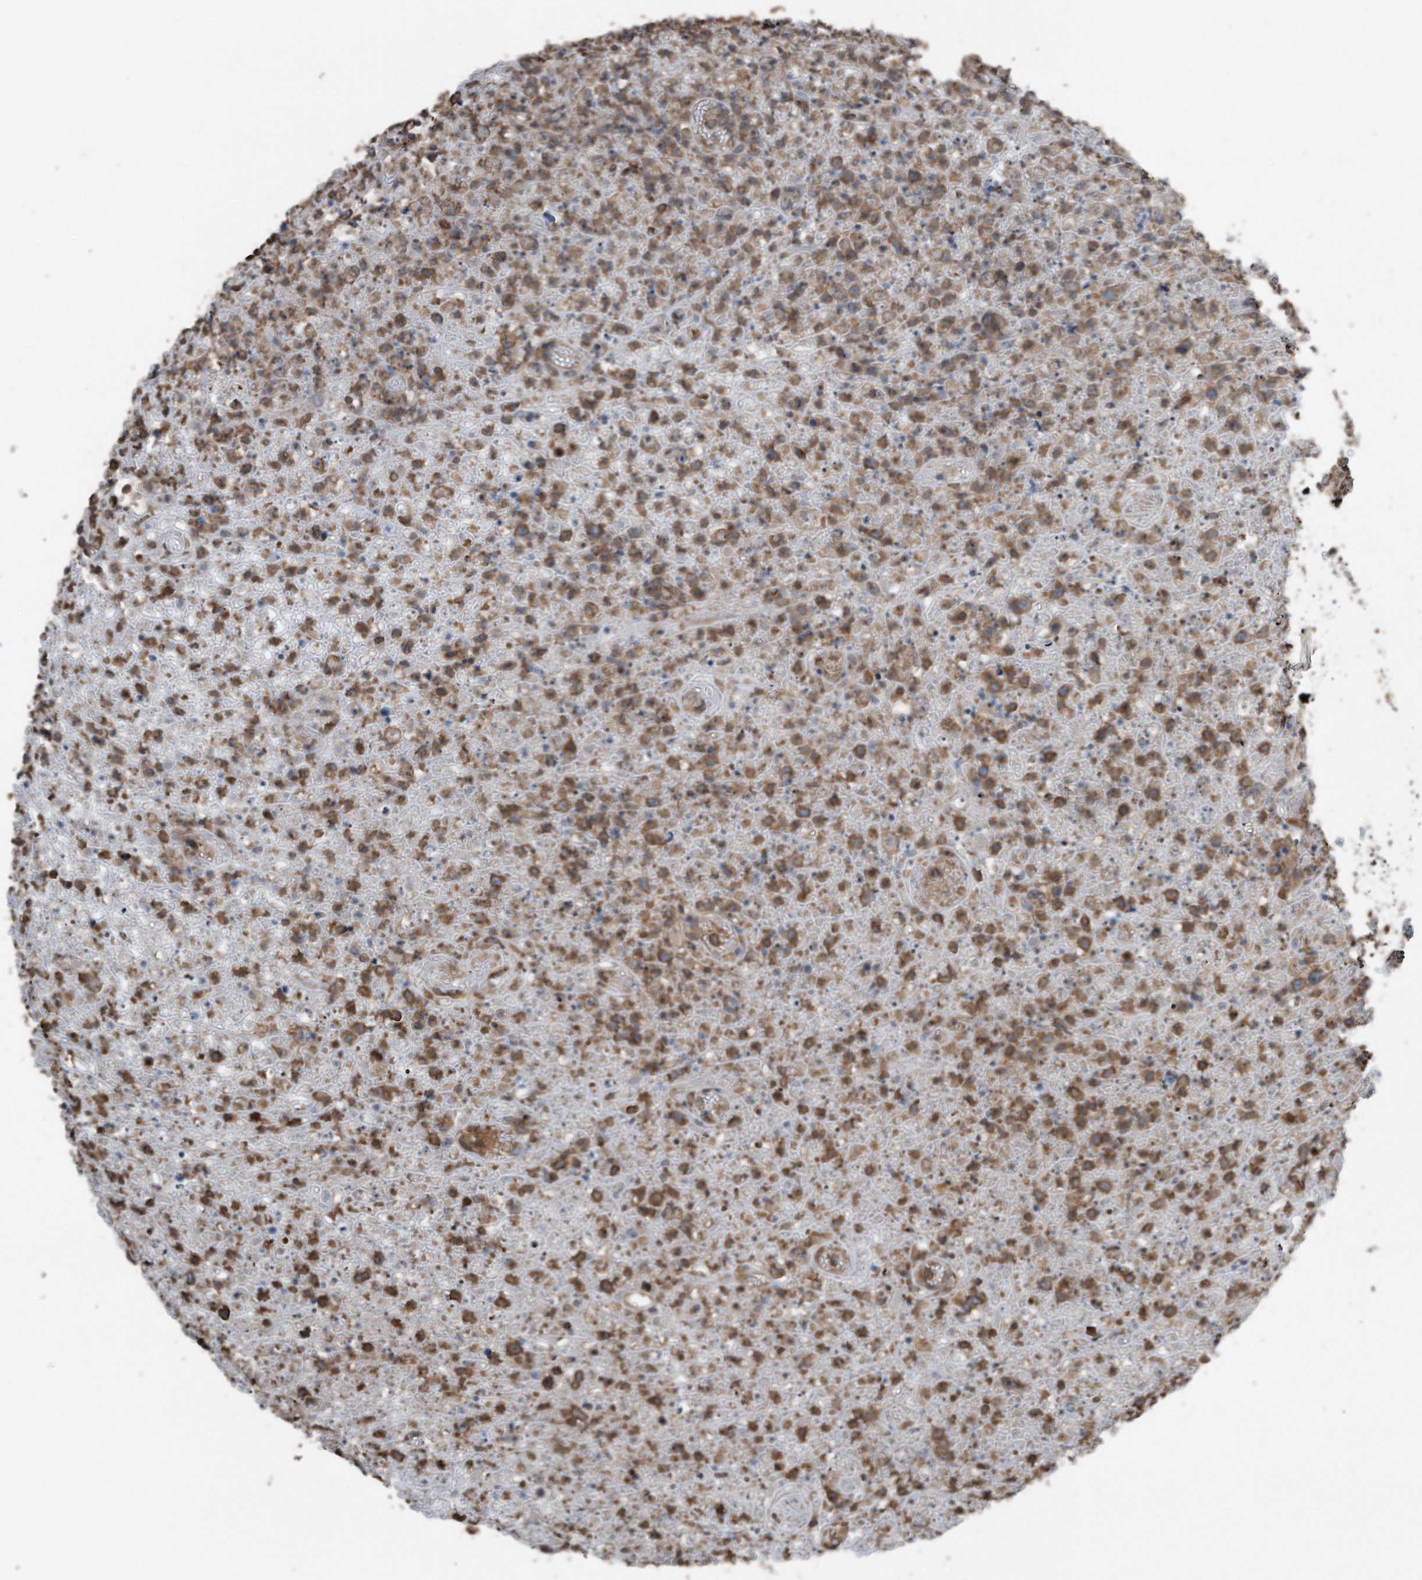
{"staining": {"intensity": "moderate", "quantity": ">75%", "location": "cytoplasmic/membranous"}, "tissue": "lymphoma", "cell_type": "Tumor cells", "image_type": "cancer", "snomed": [{"axis": "morphology", "description": "Malignant lymphoma, non-Hodgkin's type, High grade"}, {"axis": "topography", "description": "Colon"}], "caption": "Immunohistochemical staining of human high-grade malignant lymphoma, non-Hodgkin's type reveals medium levels of moderate cytoplasmic/membranous protein staining in approximately >75% of tumor cells. (Stains: DAB (3,3'-diaminobenzidine) in brown, nuclei in blue, Microscopy: brightfield microscopy at high magnification).", "gene": "RSPO3", "patient": {"sex": "female", "age": 53}}